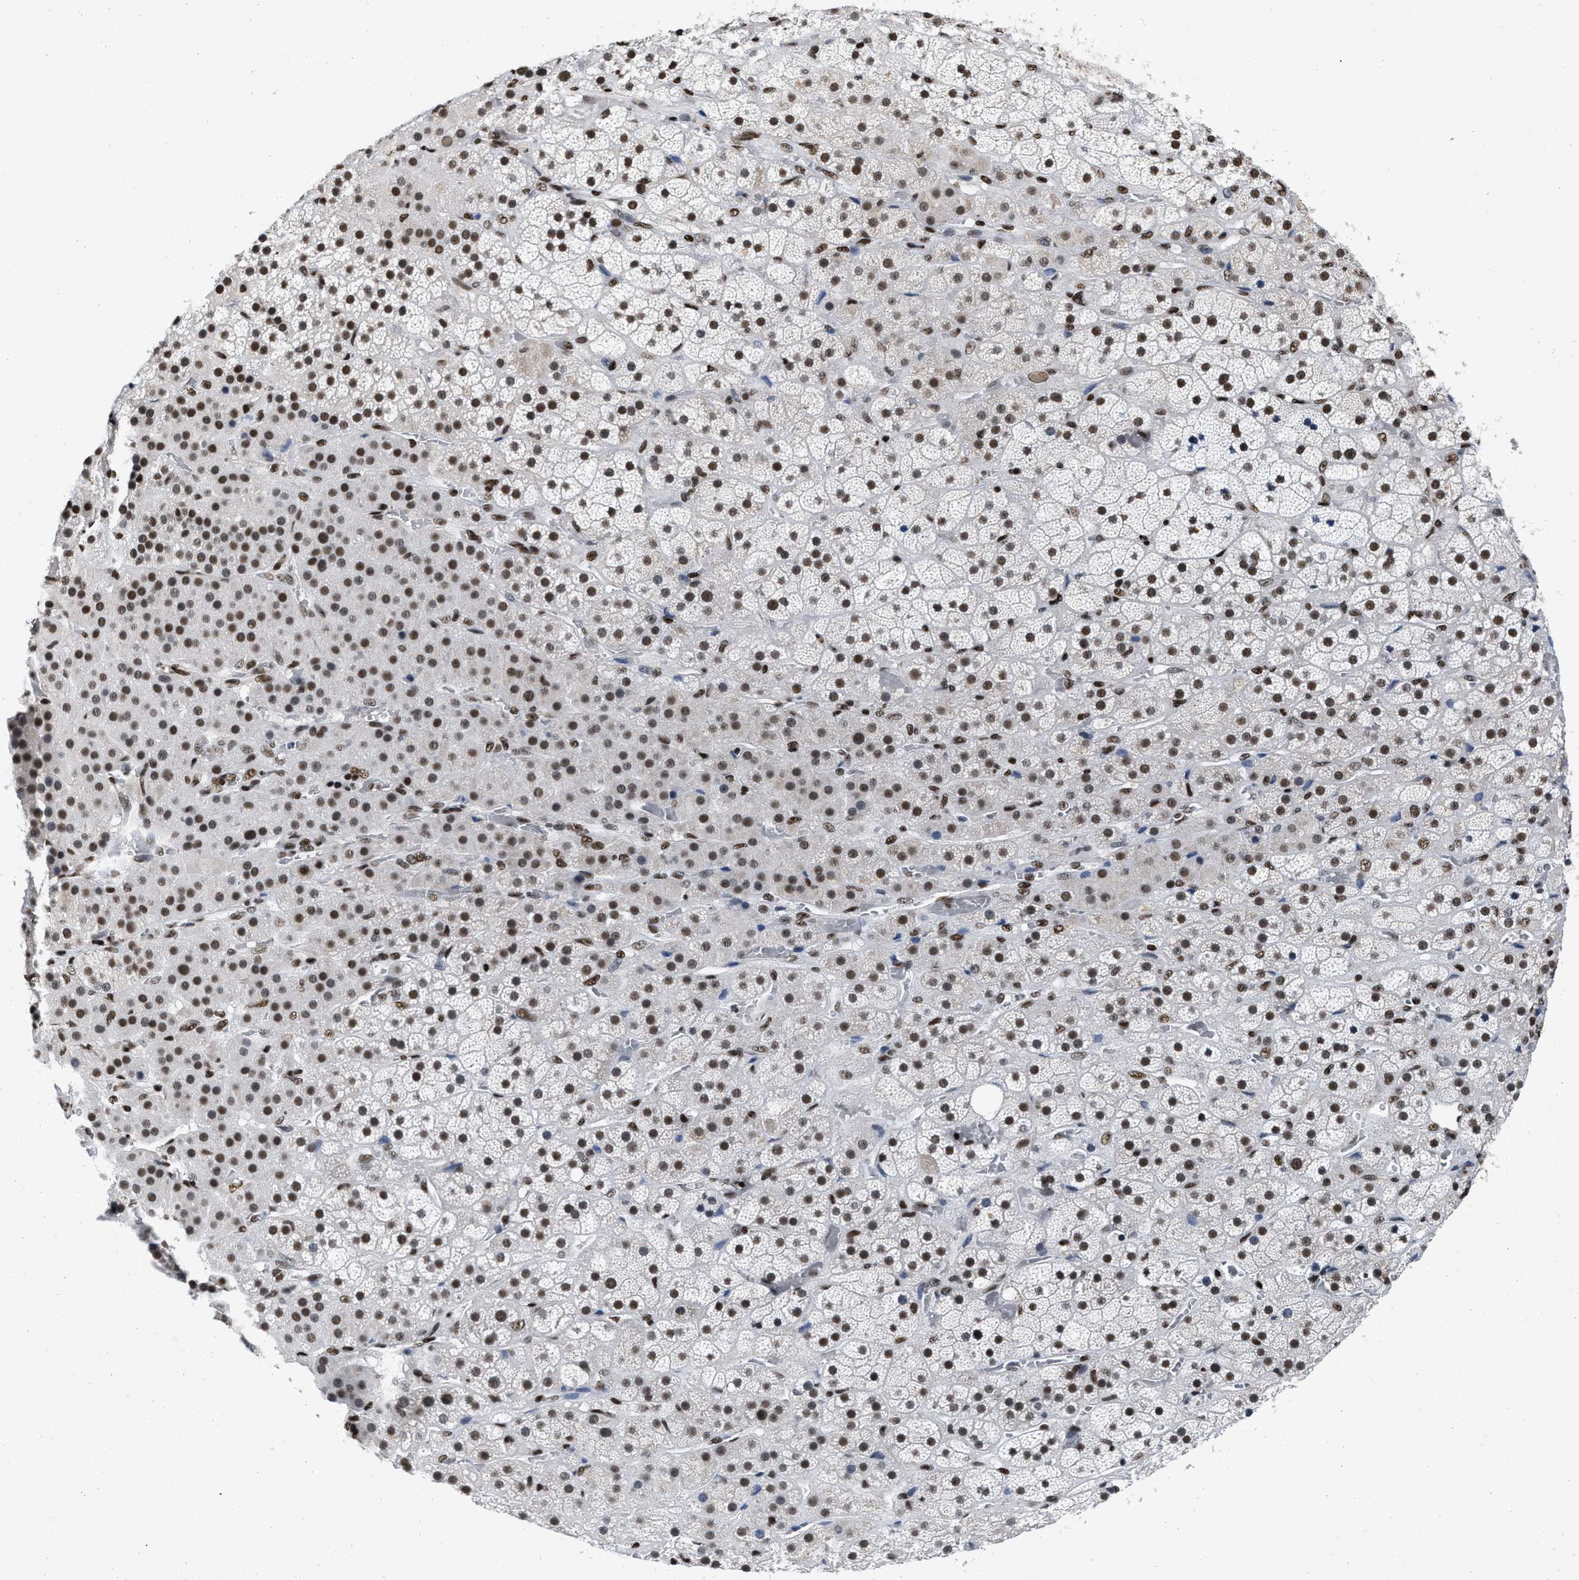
{"staining": {"intensity": "strong", "quantity": ">75%", "location": "nuclear"}, "tissue": "adrenal gland", "cell_type": "Glandular cells", "image_type": "normal", "snomed": [{"axis": "morphology", "description": "Normal tissue, NOS"}, {"axis": "topography", "description": "Adrenal gland"}], "caption": "The photomicrograph displays staining of unremarkable adrenal gland, revealing strong nuclear protein staining (brown color) within glandular cells.", "gene": "CREB1", "patient": {"sex": "male", "age": 57}}